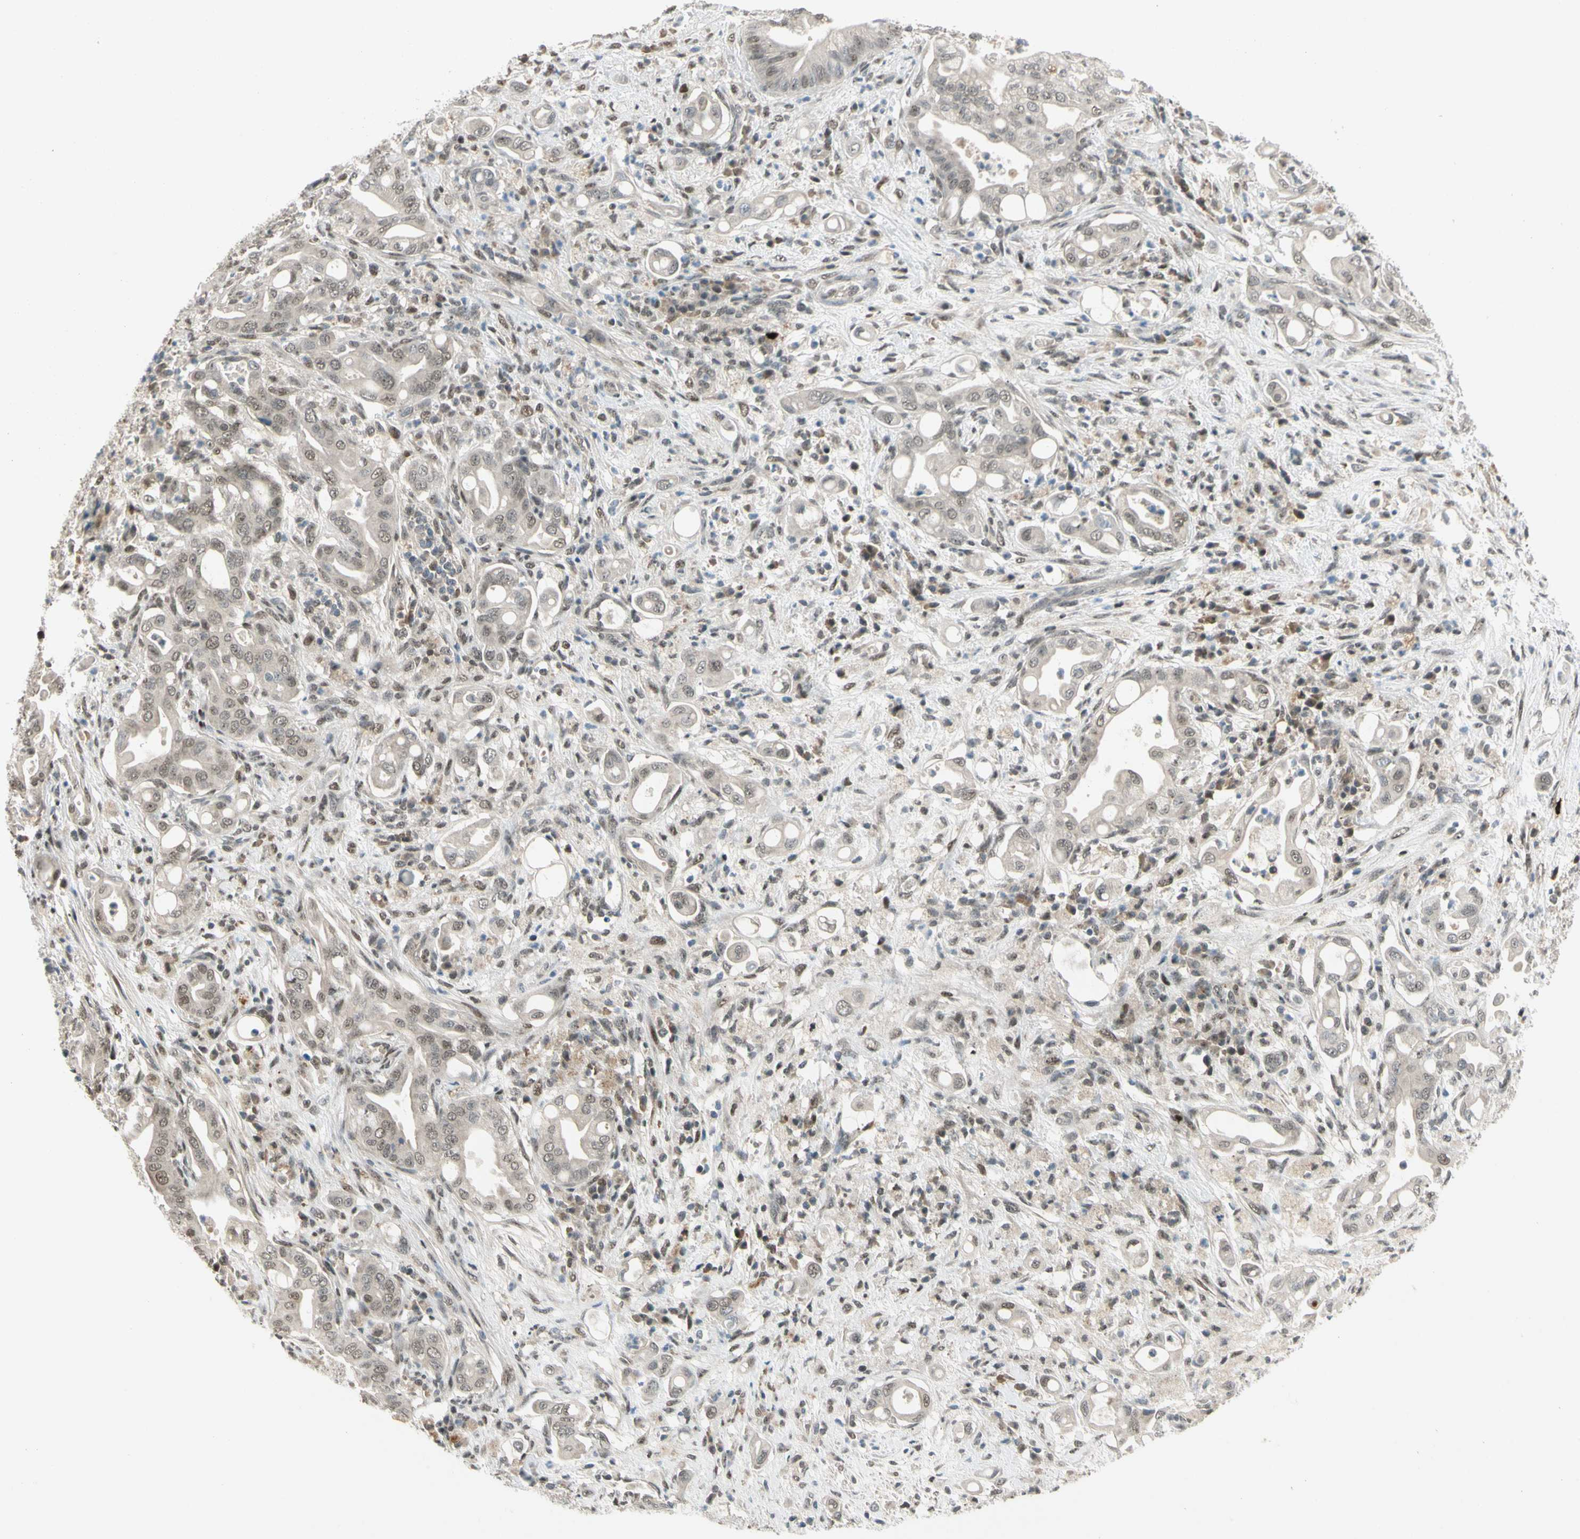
{"staining": {"intensity": "weak", "quantity": "25%-75%", "location": "nuclear"}, "tissue": "liver cancer", "cell_type": "Tumor cells", "image_type": "cancer", "snomed": [{"axis": "morphology", "description": "Cholangiocarcinoma"}, {"axis": "topography", "description": "Liver"}], "caption": "An image showing weak nuclear positivity in approximately 25%-75% of tumor cells in liver cancer (cholangiocarcinoma), as visualized by brown immunohistochemical staining.", "gene": "GTF3A", "patient": {"sex": "female", "age": 68}}